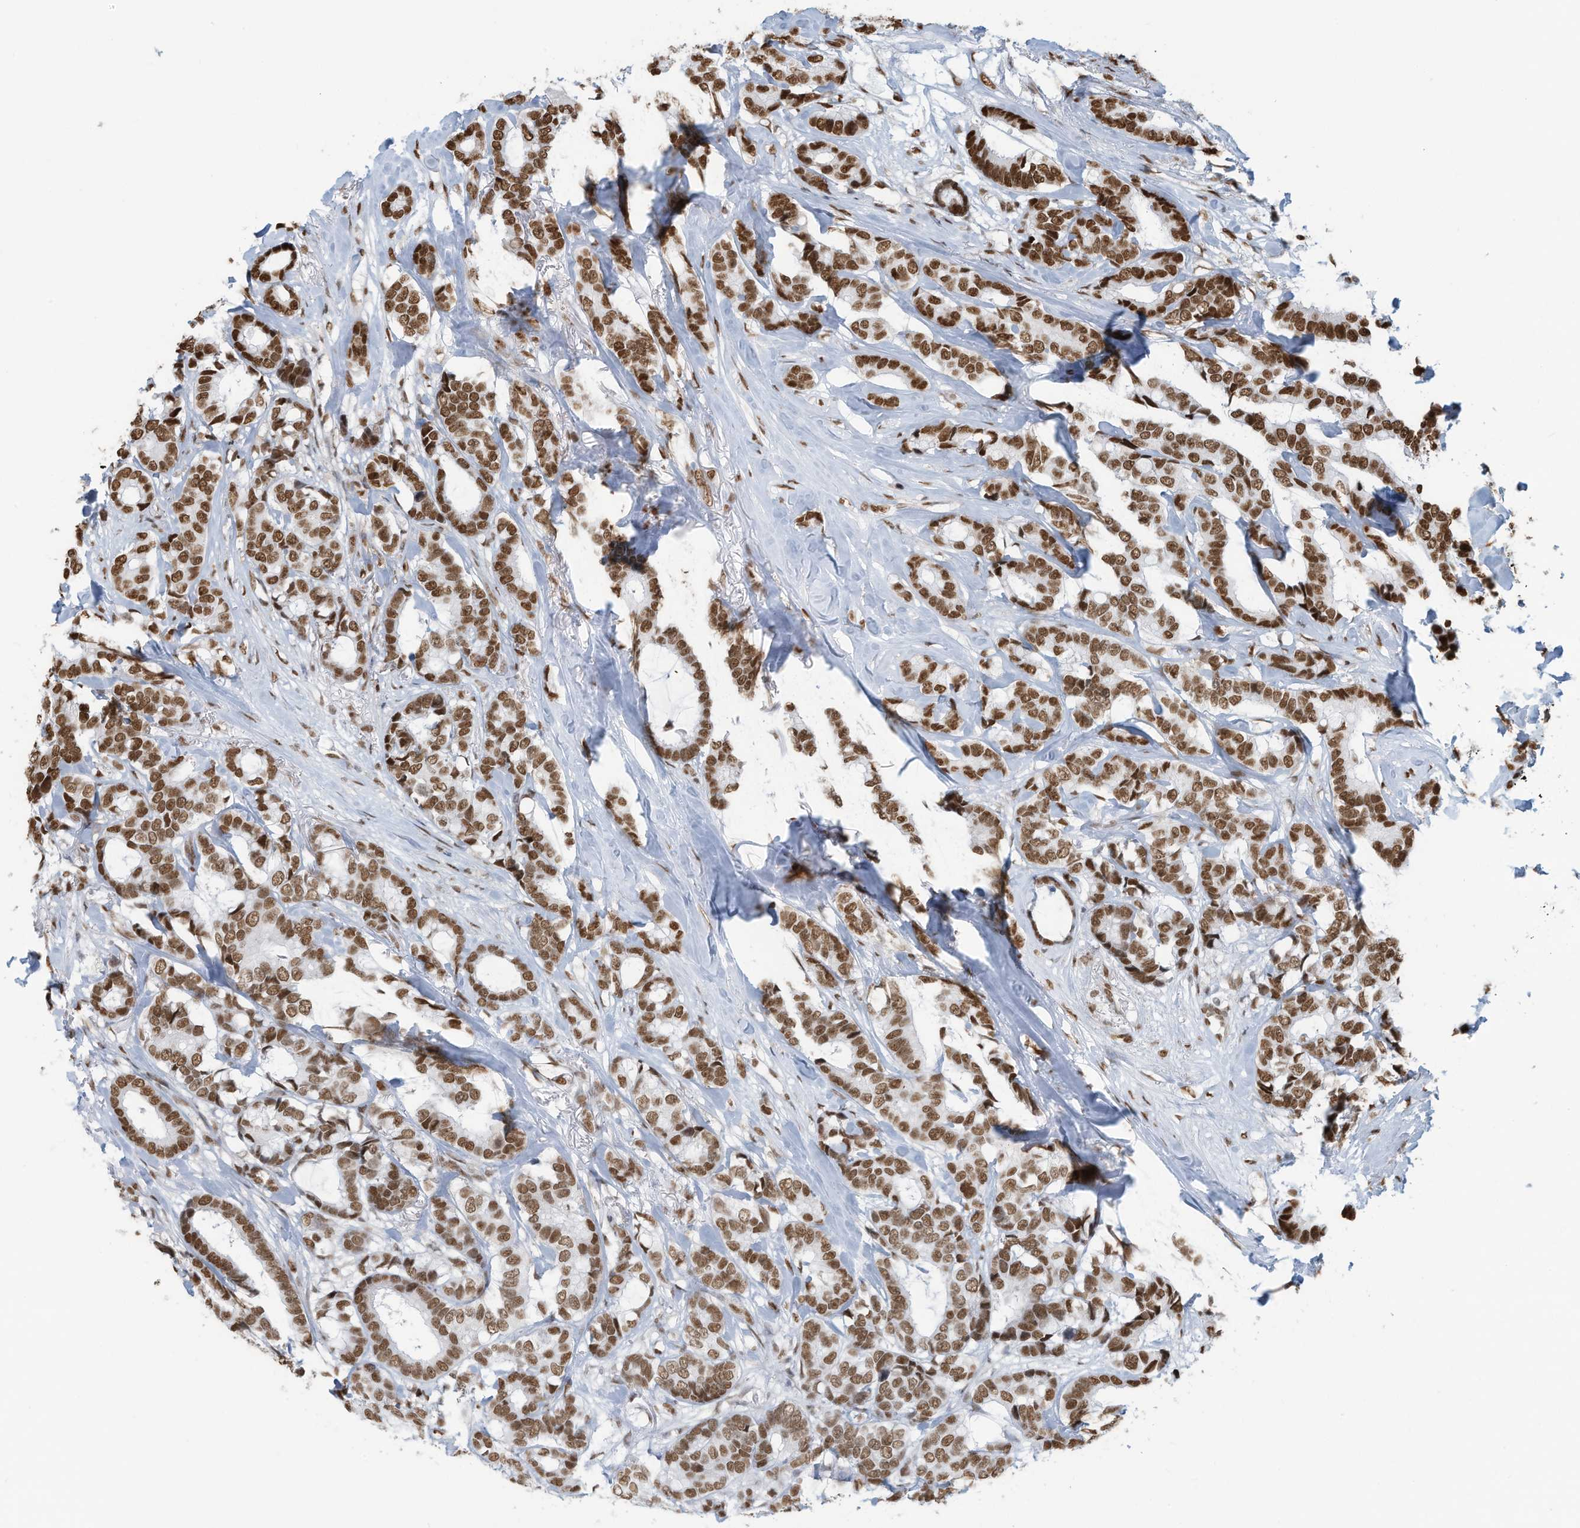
{"staining": {"intensity": "strong", "quantity": ">75%", "location": "nuclear"}, "tissue": "breast cancer", "cell_type": "Tumor cells", "image_type": "cancer", "snomed": [{"axis": "morphology", "description": "Duct carcinoma"}, {"axis": "topography", "description": "Breast"}], "caption": "Immunohistochemical staining of human breast cancer demonstrates strong nuclear protein expression in about >75% of tumor cells. The staining was performed using DAB to visualize the protein expression in brown, while the nuclei were stained in blue with hematoxylin (Magnification: 20x).", "gene": "SARNP", "patient": {"sex": "female", "age": 87}}